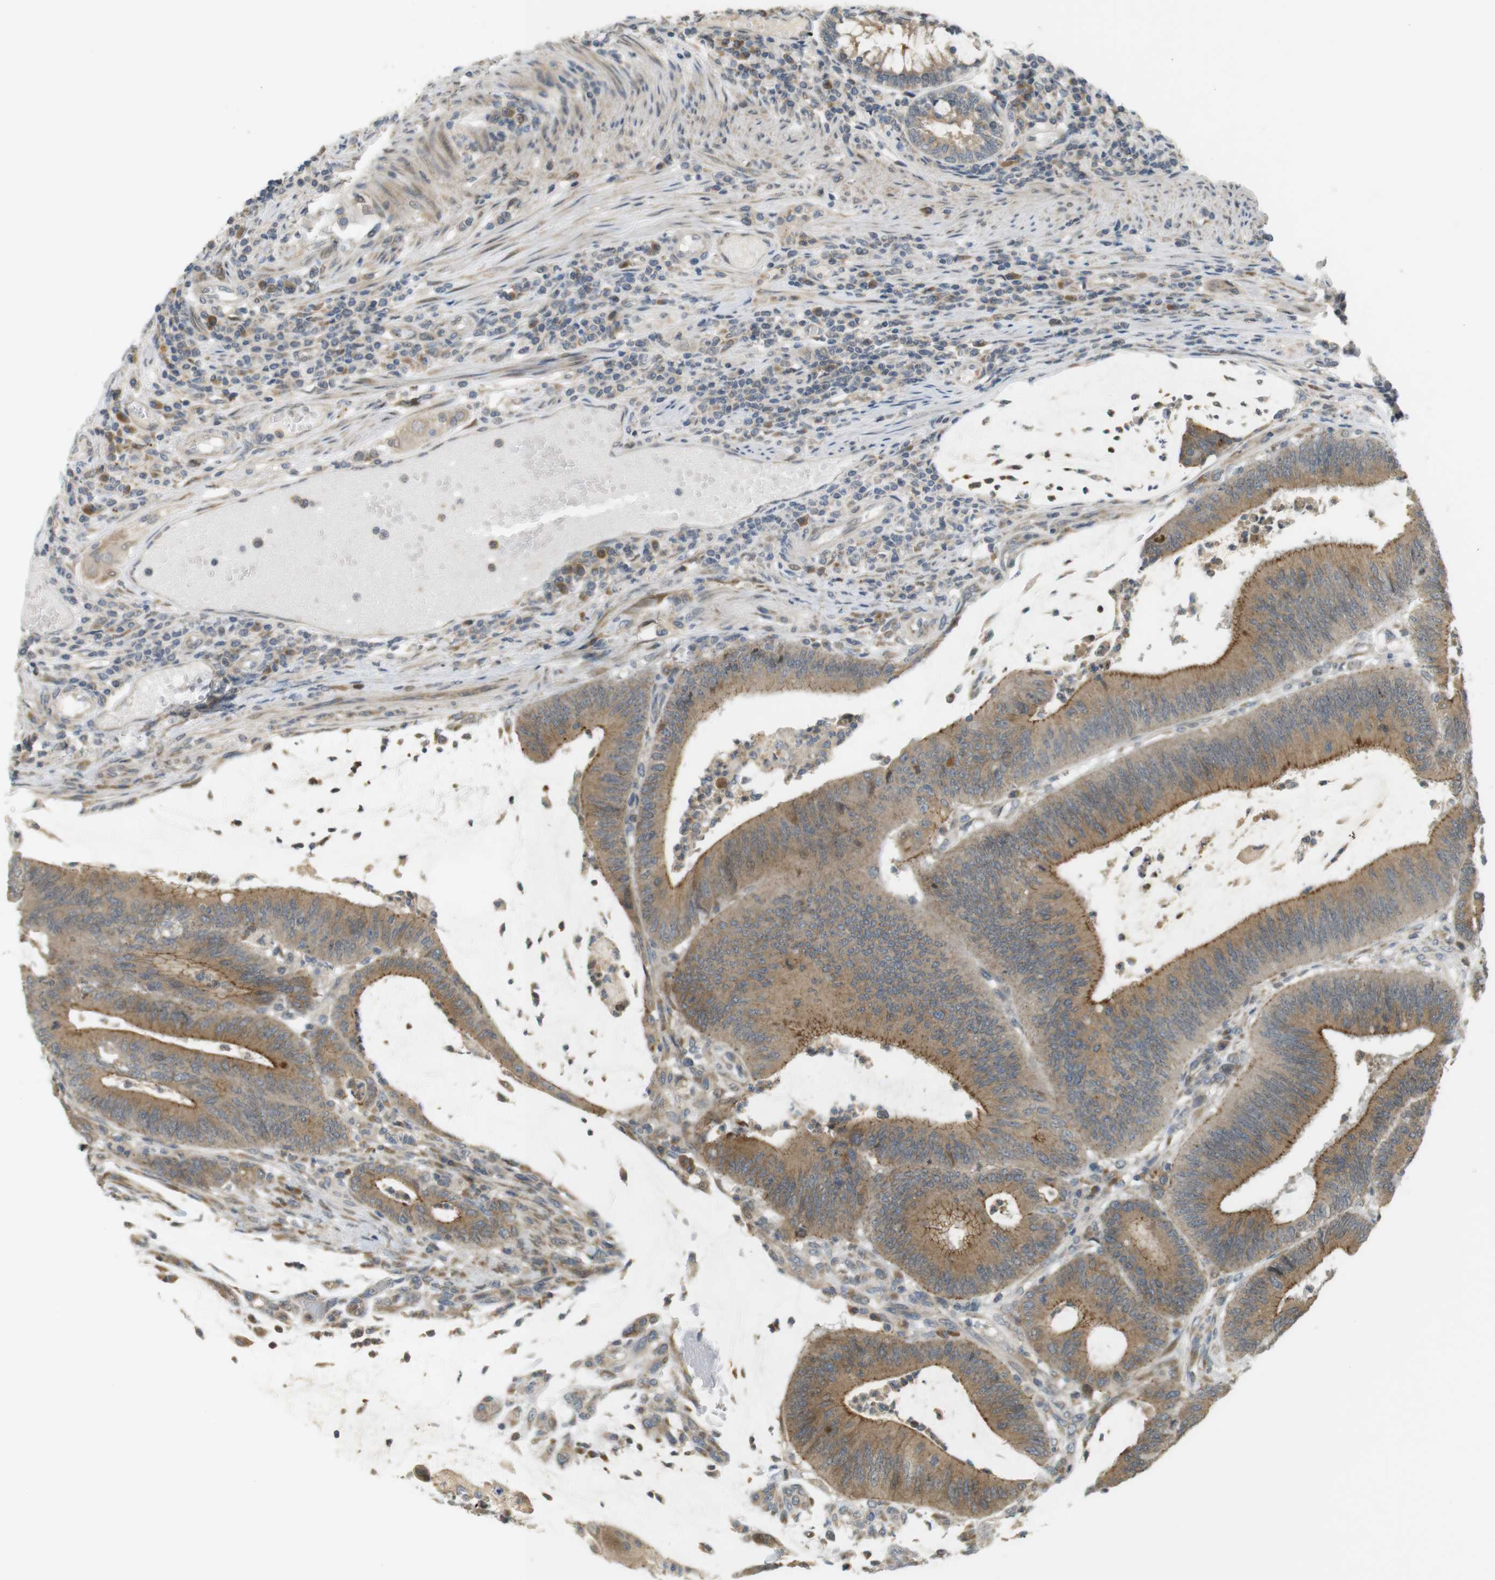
{"staining": {"intensity": "moderate", "quantity": ">75%", "location": "cytoplasmic/membranous"}, "tissue": "colorectal cancer", "cell_type": "Tumor cells", "image_type": "cancer", "snomed": [{"axis": "morphology", "description": "Adenocarcinoma, NOS"}, {"axis": "topography", "description": "Rectum"}], "caption": "Immunohistochemical staining of colorectal cancer (adenocarcinoma) displays medium levels of moderate cytoplasmic/membranous protein positivity in about >75% of tumor cells. (IHC, brightfield microscopy, high magnification).", "gene": "CLRN3", "patient": {"sex": "female", "age": 66}}